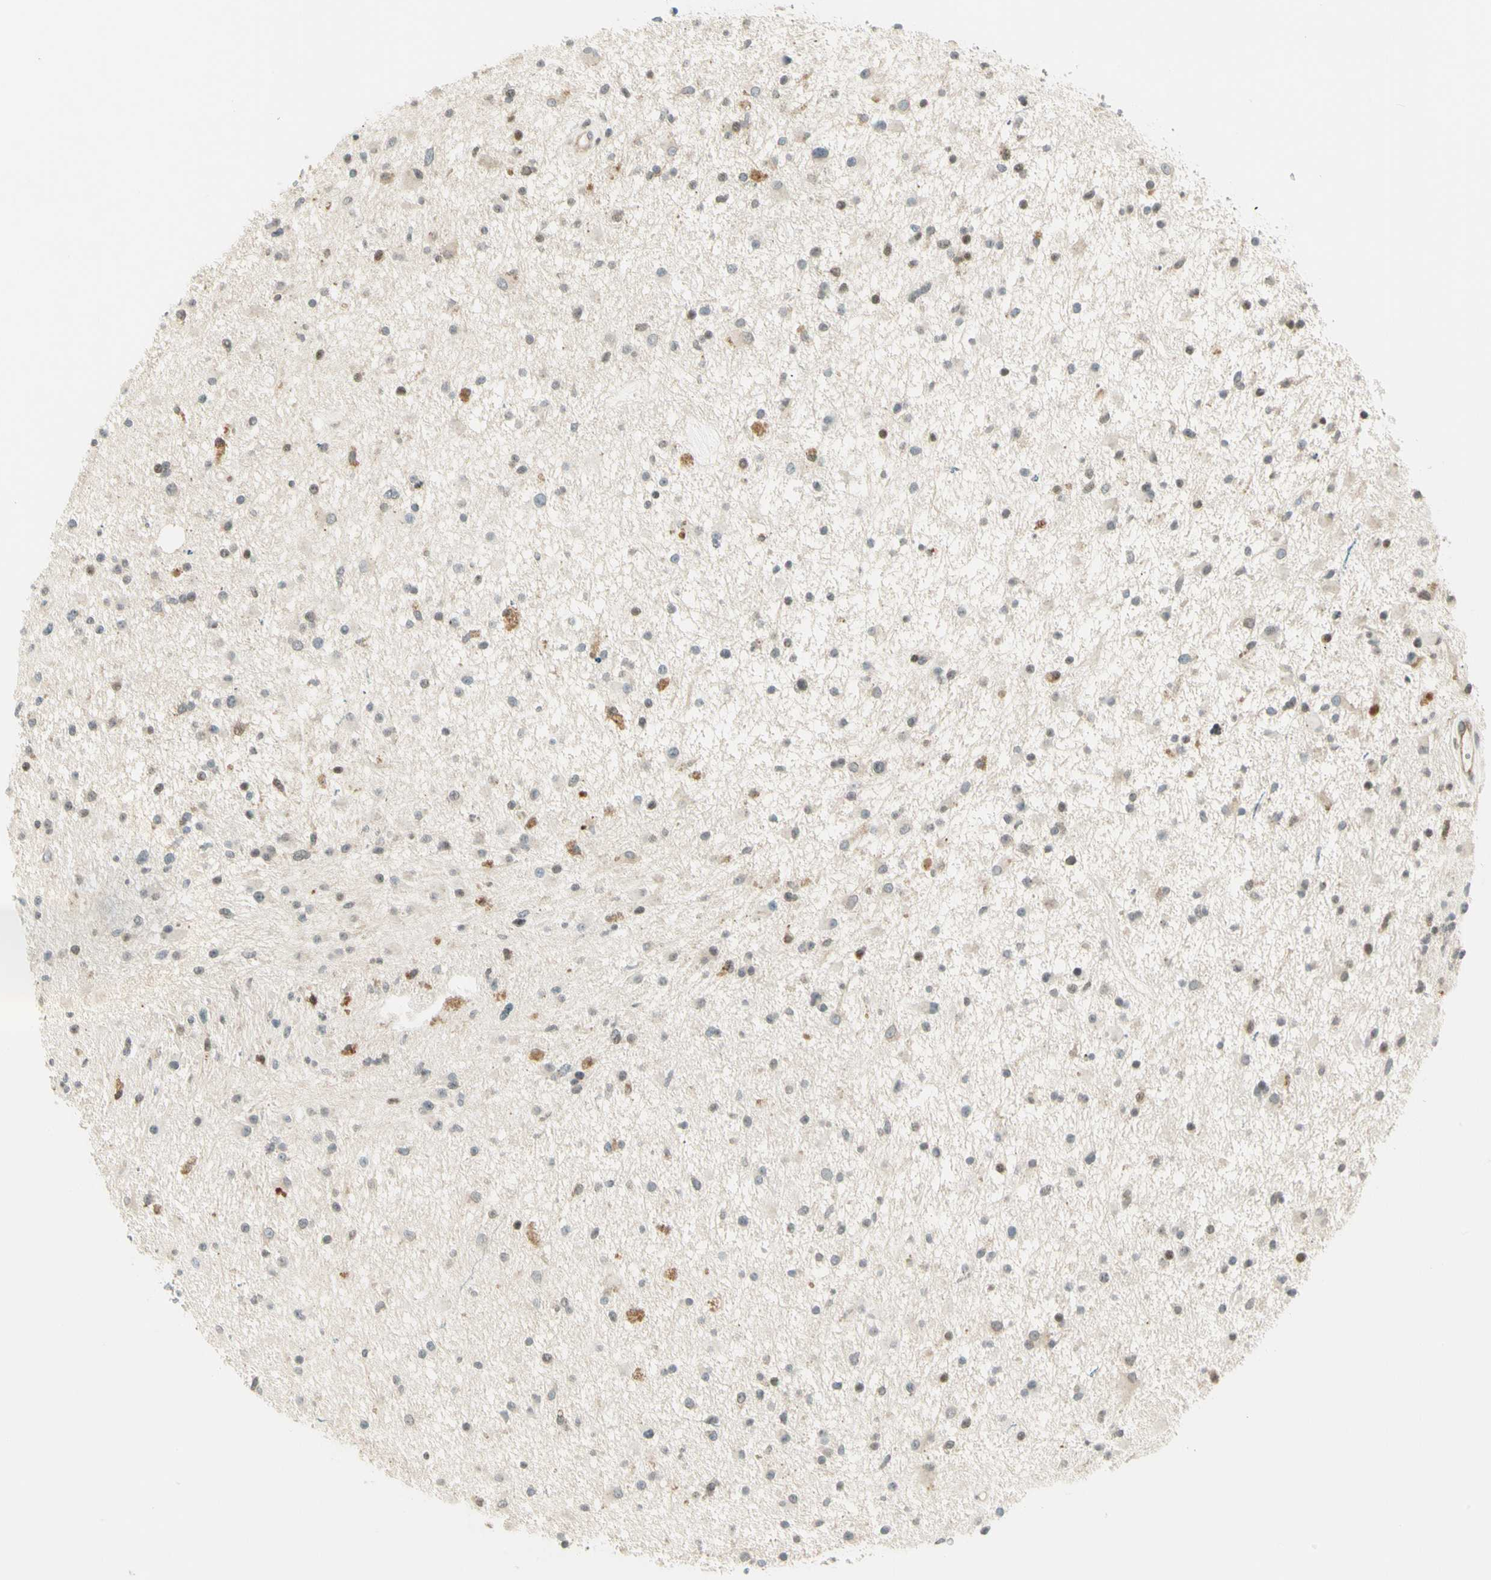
{"staining": {"intensity": "weak", "quantity": "<25%", "location": "nuclear"}, "tissue": "glioma", "cell_type": "Tumor cells", "image_type": "cancer", "snomed": [{"axis": "morphology", "description": "Glioma, malignant, High grade"}, {"axis": "topography", "description": "Brain"}], "caption": "DAB immunohistochemical staining of glioma shows no significant positivity in tumor cells.", "gene": "TPT1", "patient": {"sex": "male", "age": 33}}